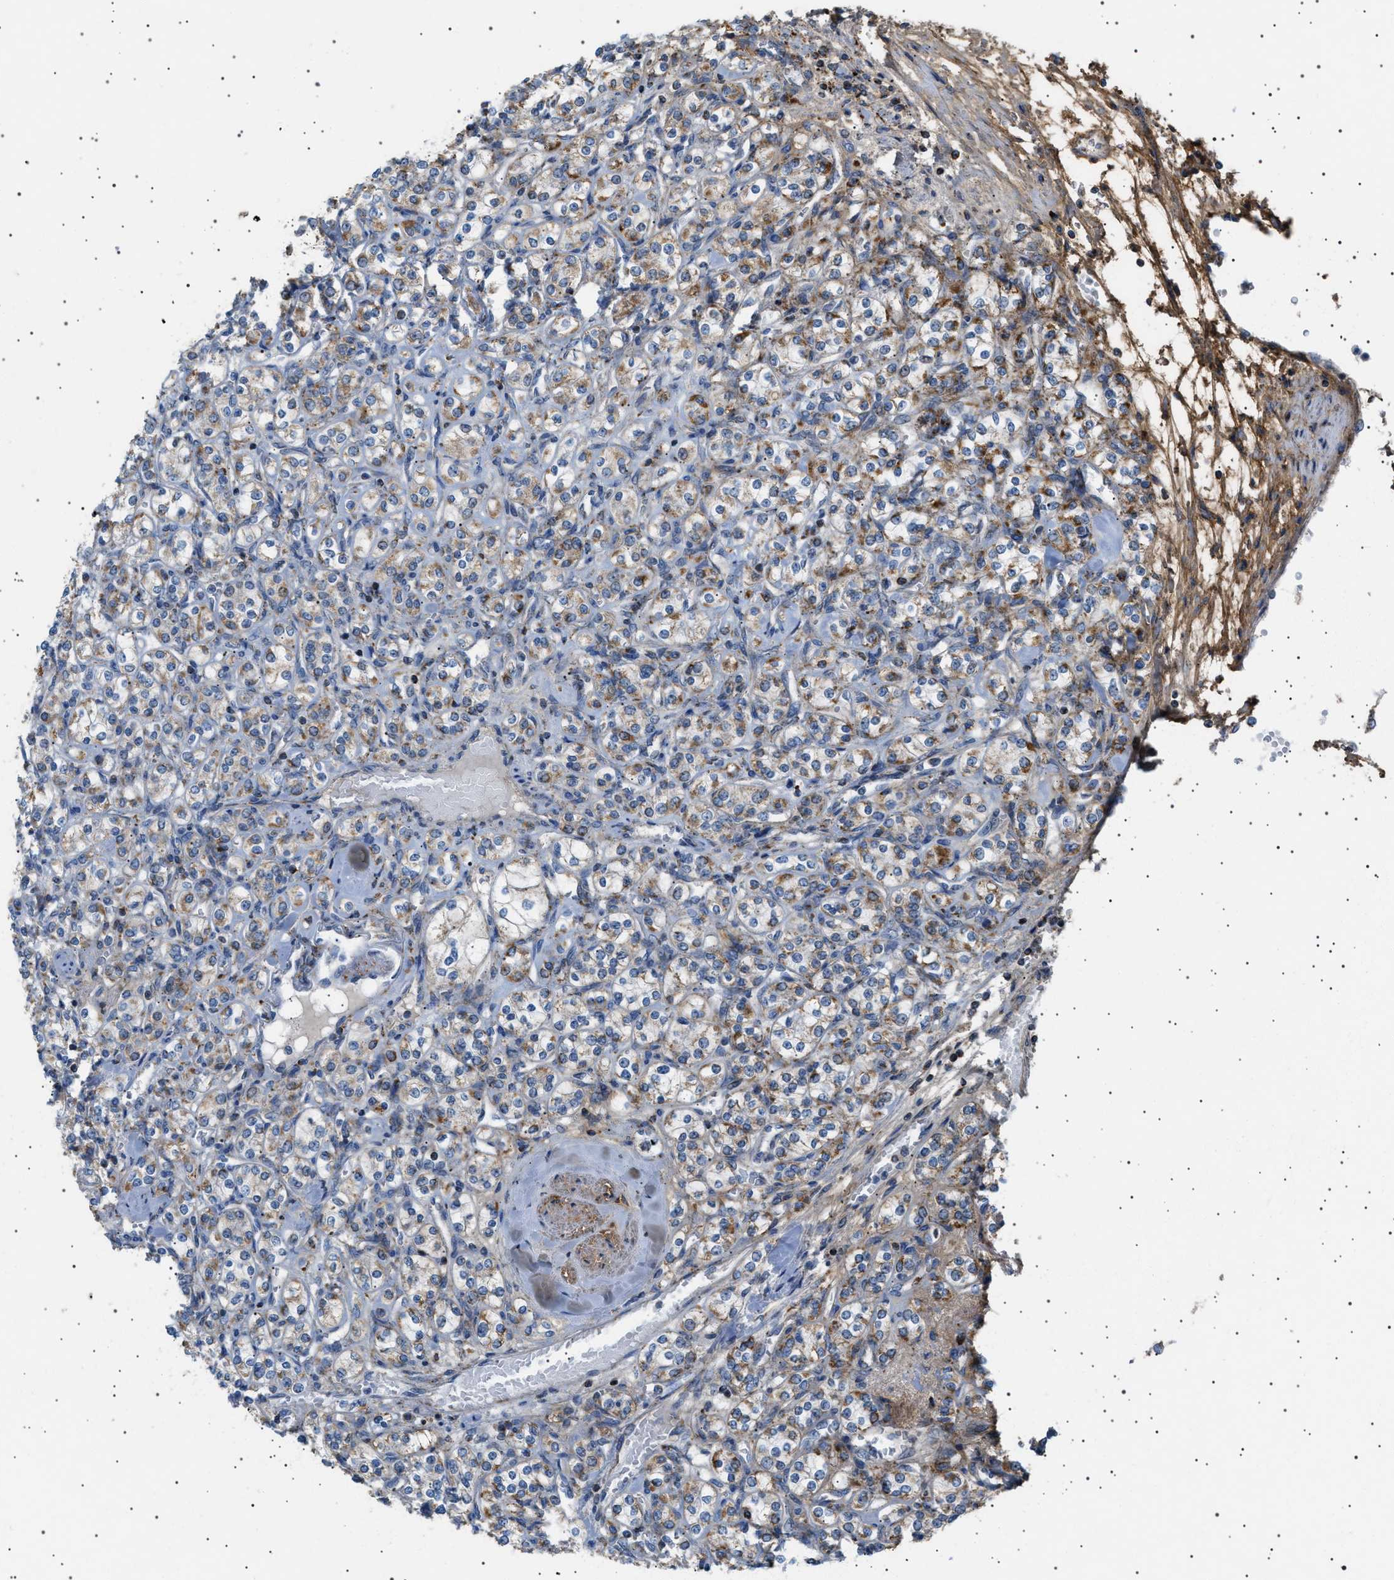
{"staining": {"intensity": "moderate", "quantity": "25%-75%", "location": "cytoplasmic/membranous"}, "tissue": "renal cancer", "cell_type": "Tumor cells", "image_type": "cancer", "snomed": [{"axis": "morphology", "description": "Adenocarcinoma, NOS"}, {"axis": "topography", "description": "Kidney"}], "caption": "Immunohistochemistry photomicrograph of renal cancer stained for a protein (brown), which reveals medium levels of moderate cytoplasmic/membranous expression in approximately 25%-75% of tumor cells.", "gene": "UBXN8", "patient": {"sex": "male", "age": 77}}